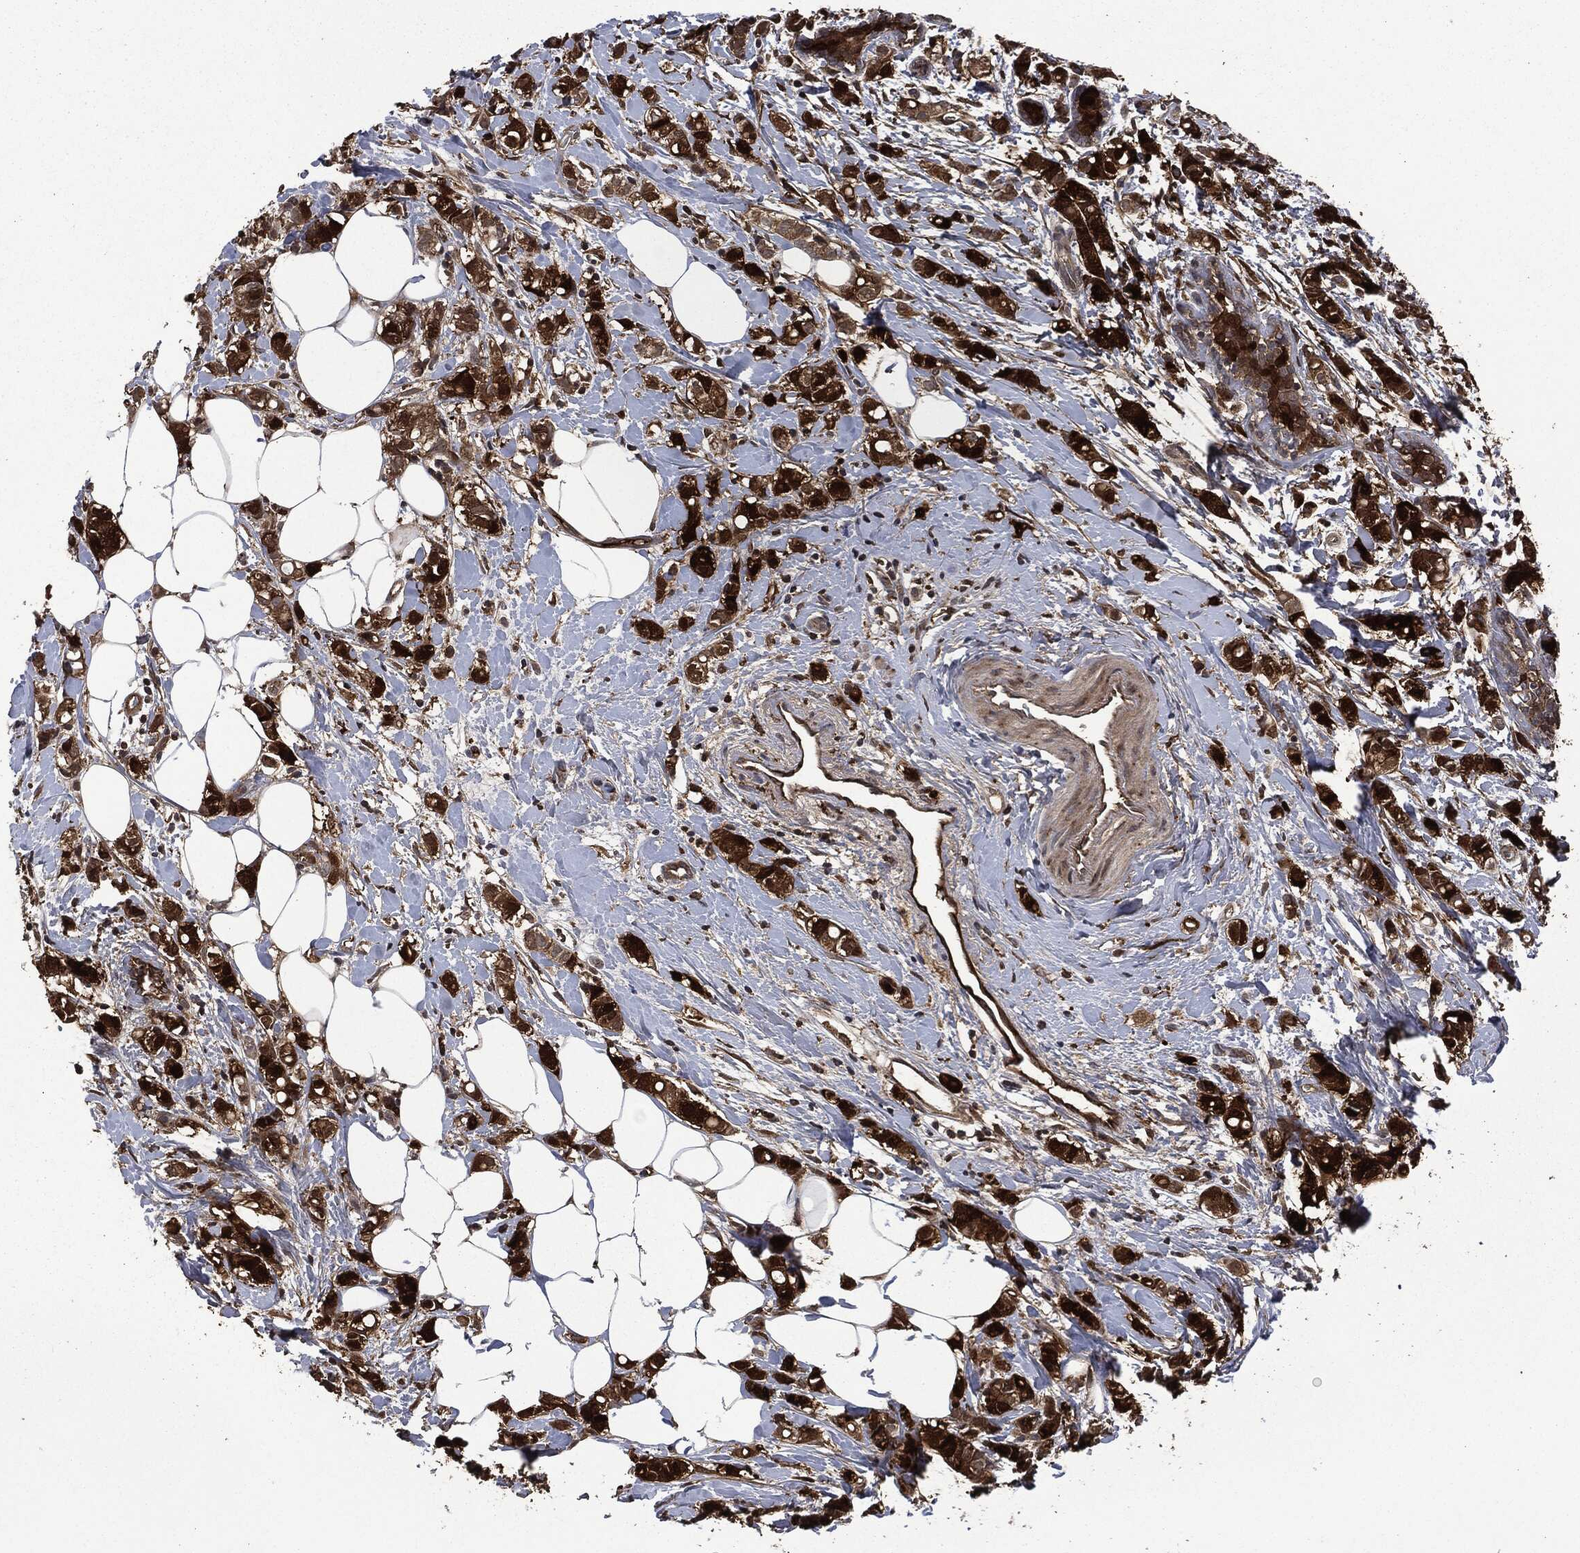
{"staining": {"intensity": "strong", "quantity": ">75%", "location": "cytoplasmic/membranous"}, "tissue": "breast cancer", "cell_type": "Tumor cells", "image_type": "cancer", "snomed": [{"axis": "morphology", "description": "Normal tissue, NOS"}, {"axis": "morphology", "description": "Duct carcinoma"}, {"axis": "topography", "description": "Breast"}], "caption": "A high-resolution image shows immunohistochemistry (IHC) staining of breast cancer (invasive ductal carcinoma), which exhibits strong cytoplasmic/membranous positivity in approximately >75% of tumor cells.", "gene": "CRABP2", "patient": {"sex": "female", "age": 44}}